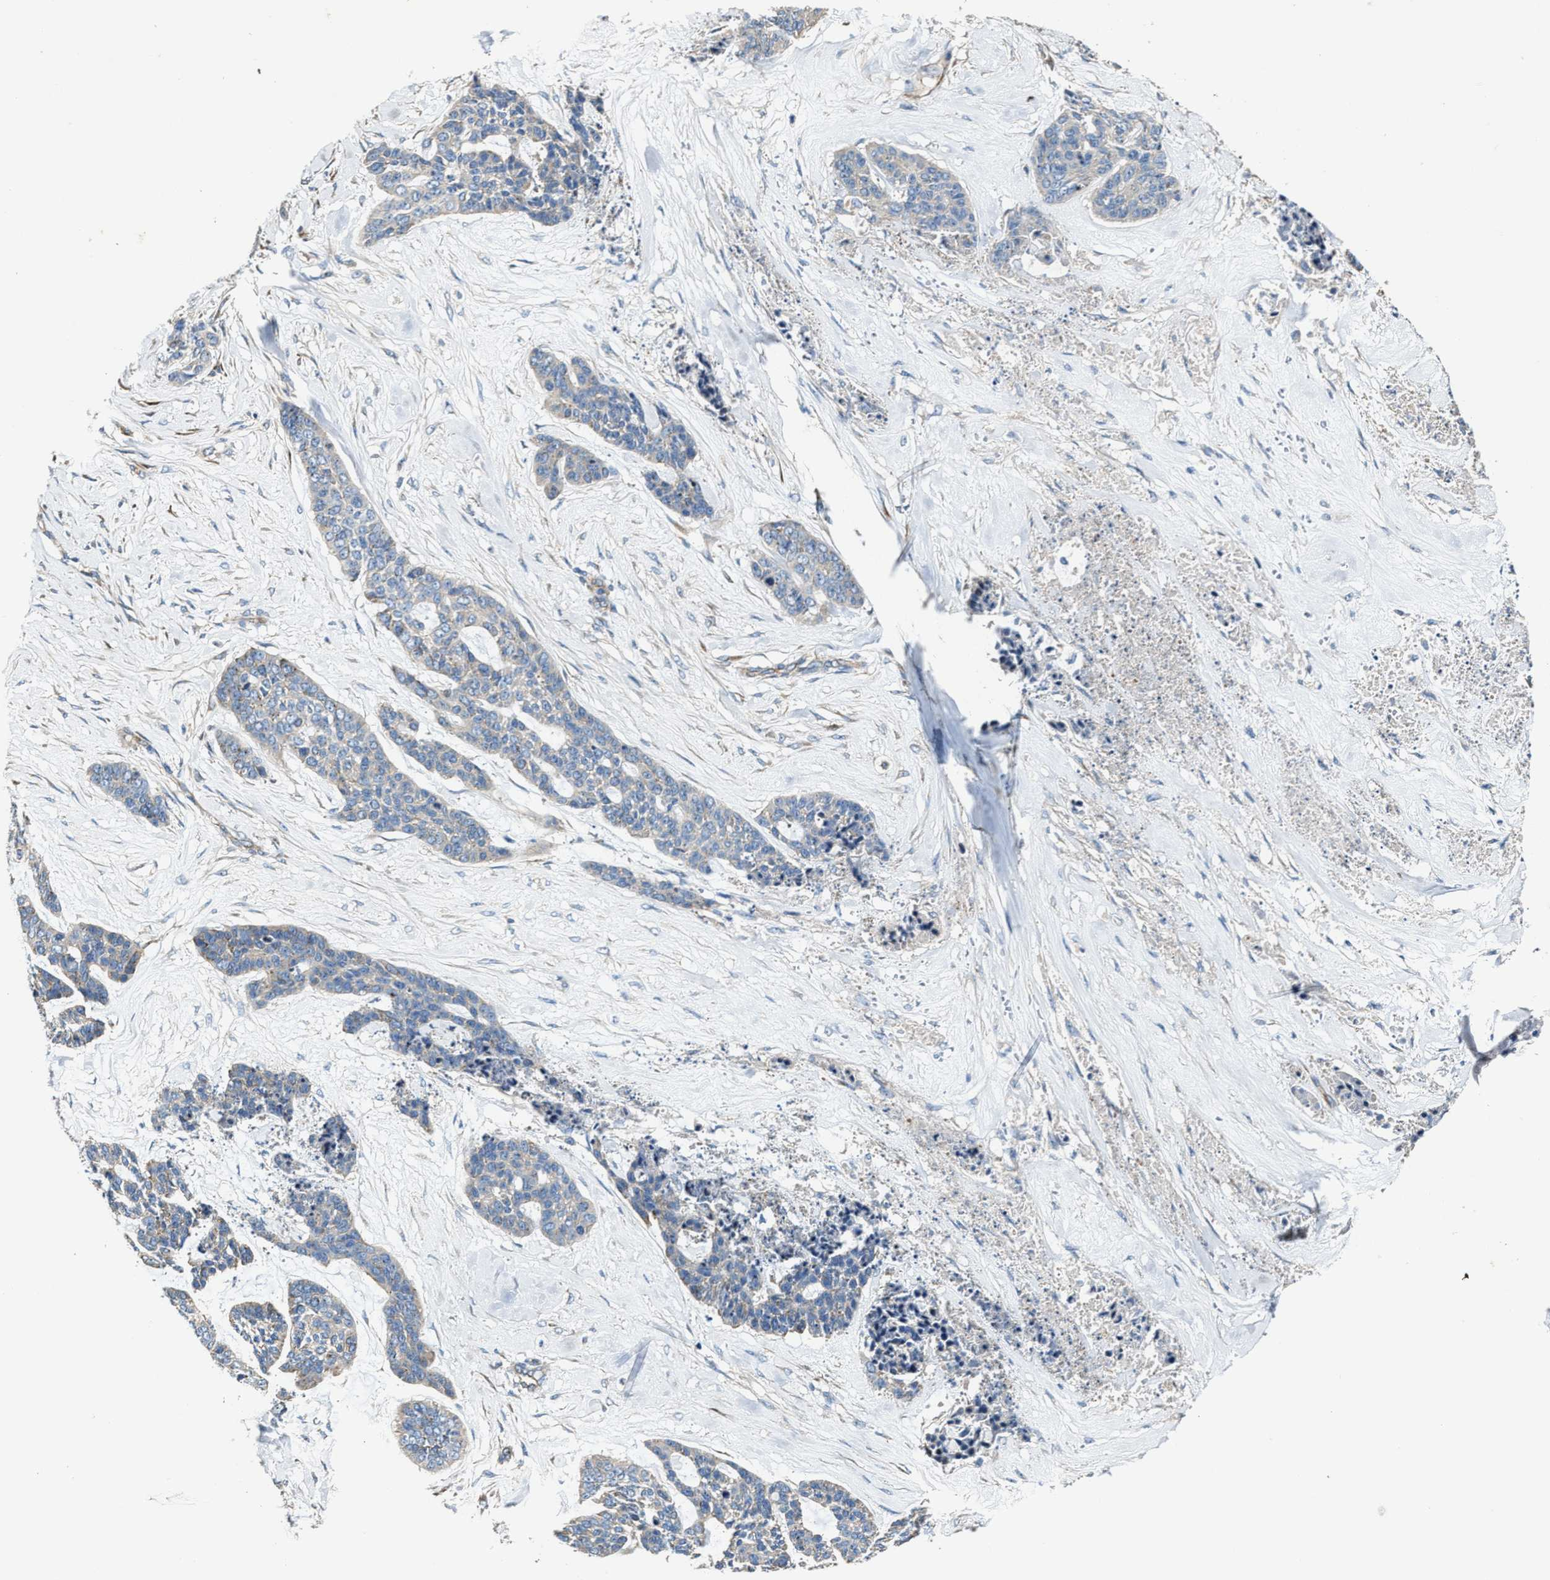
{"staining": {"intensity": "weak", "quantity": "<25%", "location": "cytoplasmic/membranous"}, "tissue": "skin cancer", "cell_type": "Tumor cells", "image_type": "cancer", "snomed": [{"axis": "morphology", "description": "Basal cell carcinoma"}, {"axis": "topography", "description": "Skin"}], "caption": "Skin cancer was stained to show a protein in brown. There is no significant positivity in tumor cells.", "gene": "PTAR1", "patient": {"sex": "female", "age": 64}}